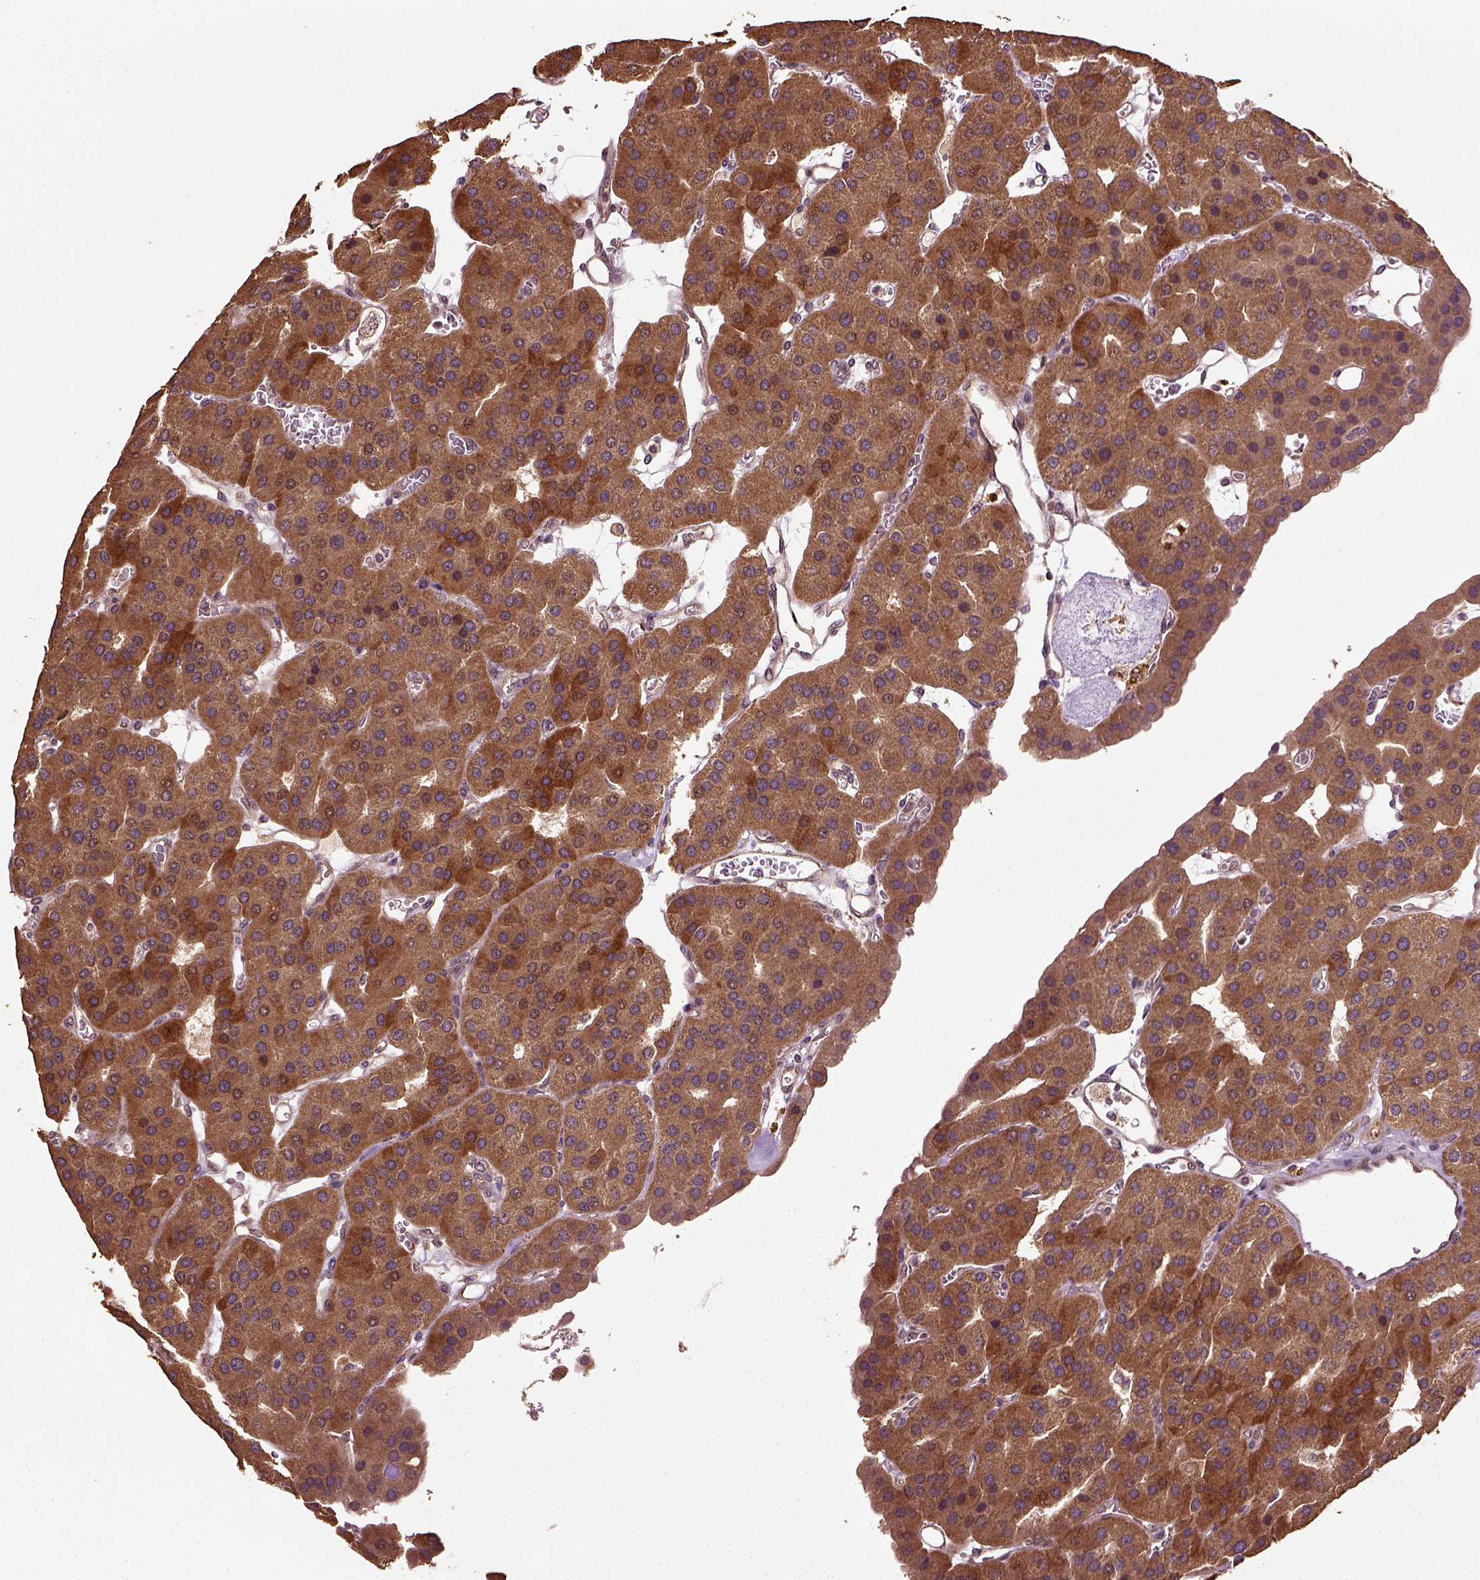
{"staining": {"intensity": "moderate", "quantity": ">75%", "location": "cytoplasmic/membranous"}, "tissue": "parathyroid gland", "cell_type": "Glandular cells", "image_type": "normal", "snomed": [{"axis": "morphology", "description": "Normal tissue, NOS"}, {"axis": "morphology", "description": "Adenoma, NOS"}, {"axis": "topography", "description": "Parathyroid gland"}], "caption": "DAB immunohistochemical staining of normal parathyroid gland exhibits moderate cytoplasmic/membranous protein positivity in approximately >75% of glandular cells.", "gene": "ERV3", "patient": {"sex": "female", "age": 86}}